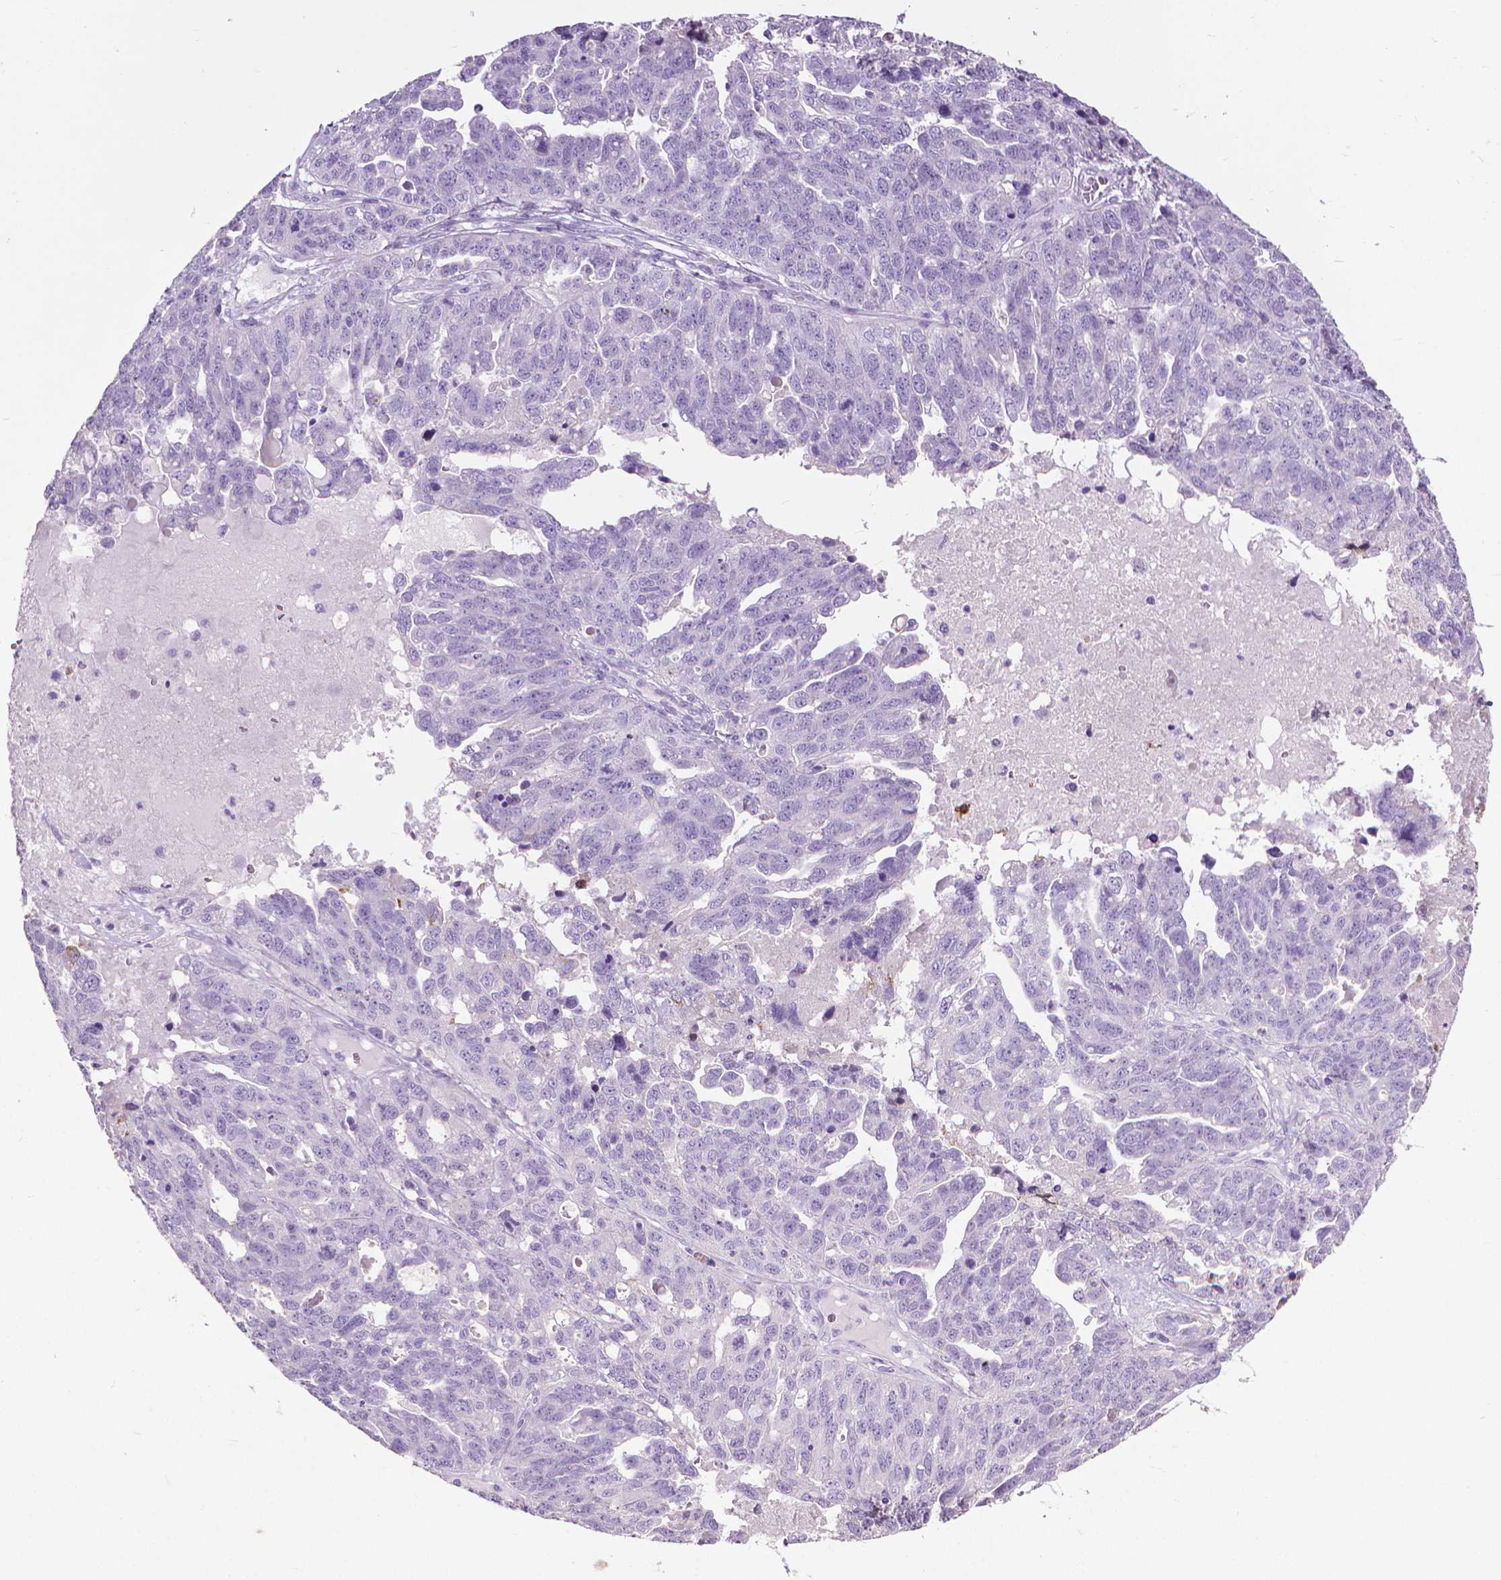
{"staining": {"intensity": "negative", "quantity": "none", "location": "none"}, "tissue": "ovarian cancer", "cell_type": "Tumor cells", "image_type": "cancer", "snomed": [{"axis": "morphology", "description": "Cystadenocarcinoma, serous, NOS"}, {"axis": "topography", "description": "Ovary"}], "caption": "Protein analysis of serous cystadenocarcinoma (ovarian) reveals no significant staining in tumor cells. The staining was performed using DAB (3,3'-diaminobenzidine) to visualize the protein expression in brown, while the nuclei were stained in blue with hematoxylin (Magnification: 20x).", "gene": "KRT5", "patient": {"sex": "female", "age": 71}}